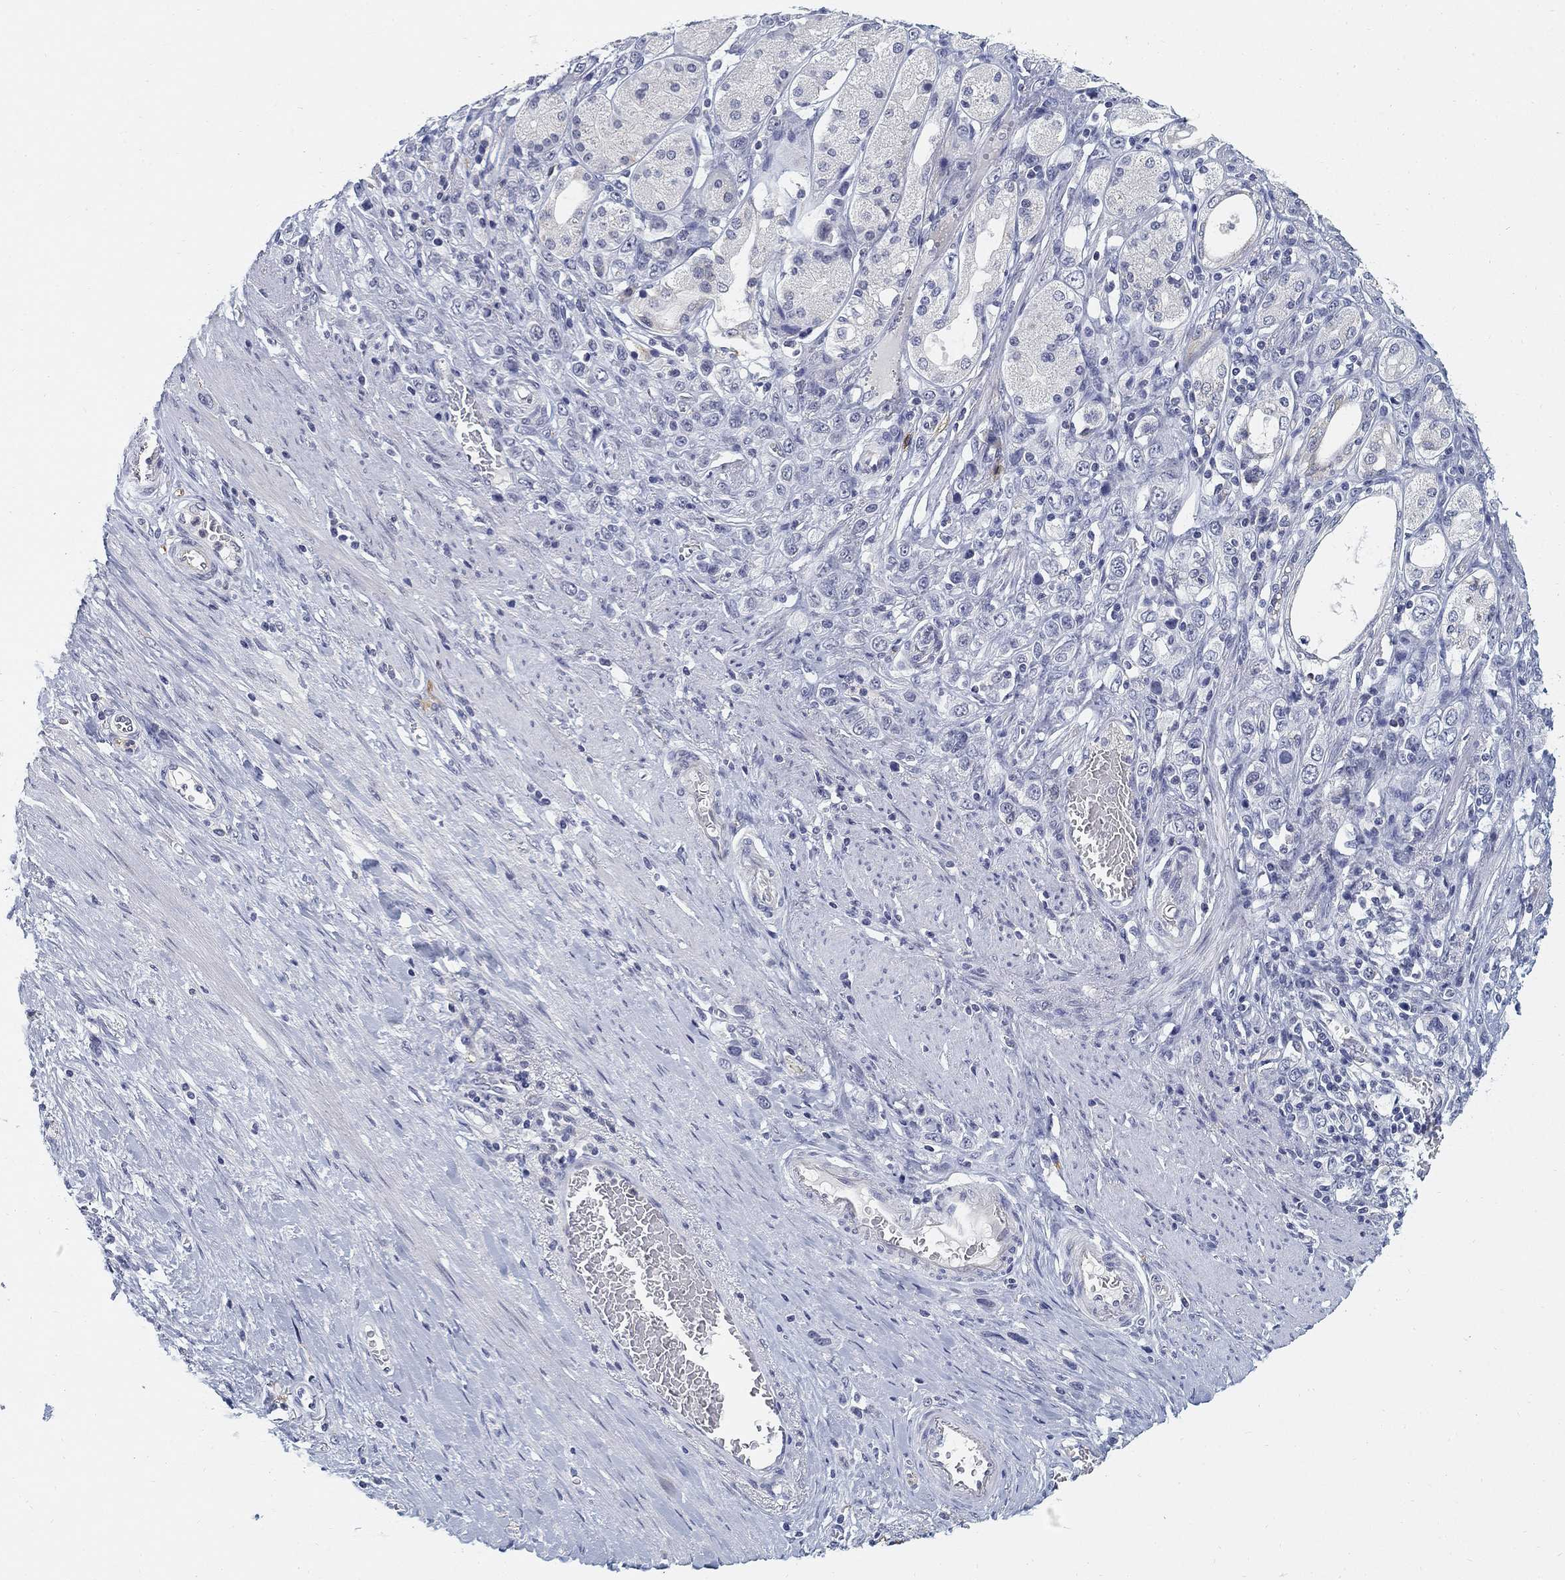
{"staining": {"intensity": "negative", "quantity": "none", "location": "none"}, "tissue": "stomach cancer", "cell_type": "Tumor cells", "image_type": "cancer", "snomed": [{"axis": "morphology", "description": "Normal tissue, NOS"}, {"axis": "morphology", "description": "Adenocarcinoma, NOS"}, {"axis": "morphology", "description": "Adenocarcinoma, High grade"}, {"axis": "topography", "description": "Stomach, upper"}, {"axis": "topography", "description": "Stomach"}], "caption": "Micrograph shows no protein expression in tumor cells of stomach cancer (adenocarcinoma (high-grade)) tissue.", "gene": "SLC2A5", "patient": {"sex": "female", "age": 65}}